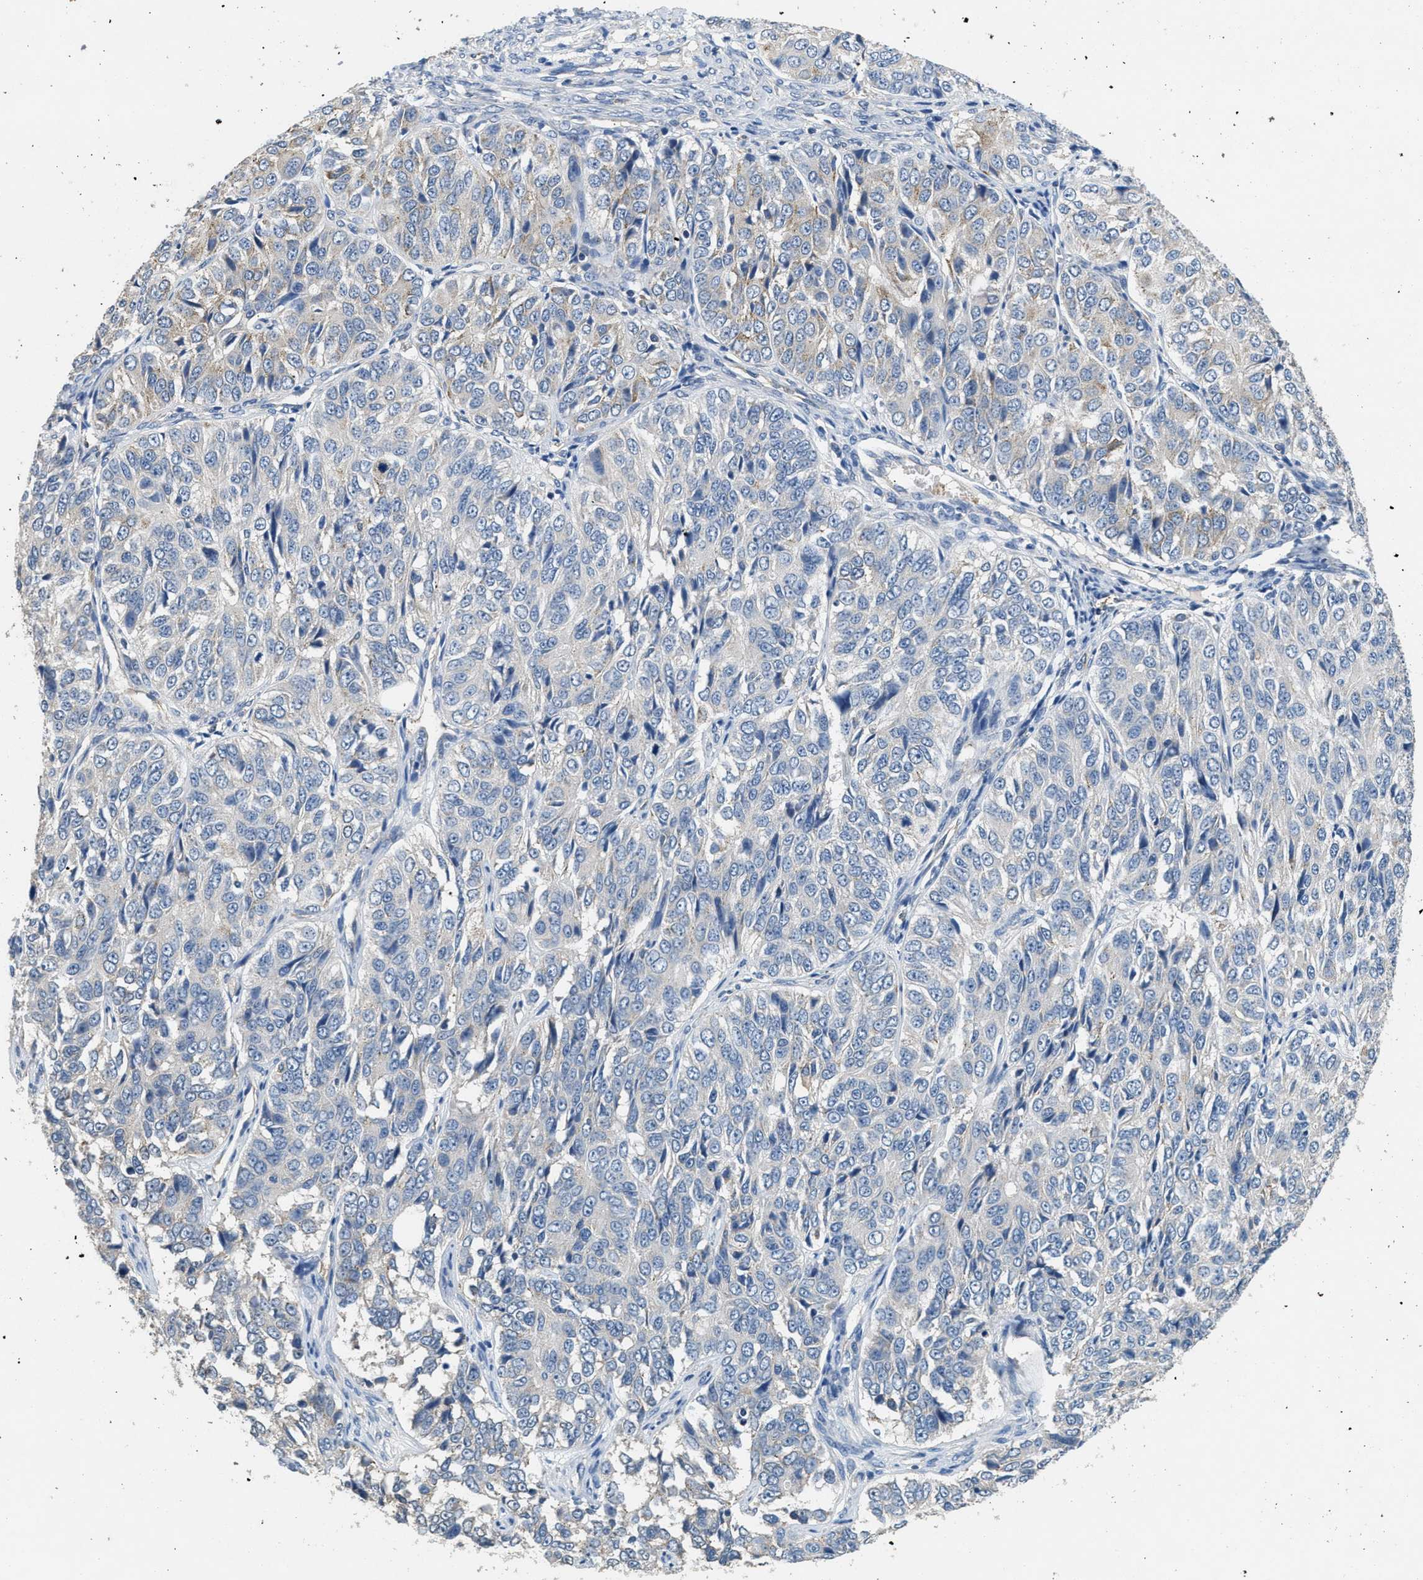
{"staining": {"intensity": "weak", "quantity": "<25%", "location": "cytoplasmic/membranous"}, "tissue": "ovarian cancer", "cell_type": "Tumor cells", "image_type": "cancer", "snomed": [{"axis": "morphology", "description": "Carcinoma, endometroid"}, {"axis": "topography", "description": "Ovary"}], "caption": "DAB immunohistochemical staining of human endometroid carcinoma (ovarian) shows no significant staining in tumor cells. Nuclei are stained in blue.", "gene": "DGKE", "patient": {"sex": "female", "age": 51}}